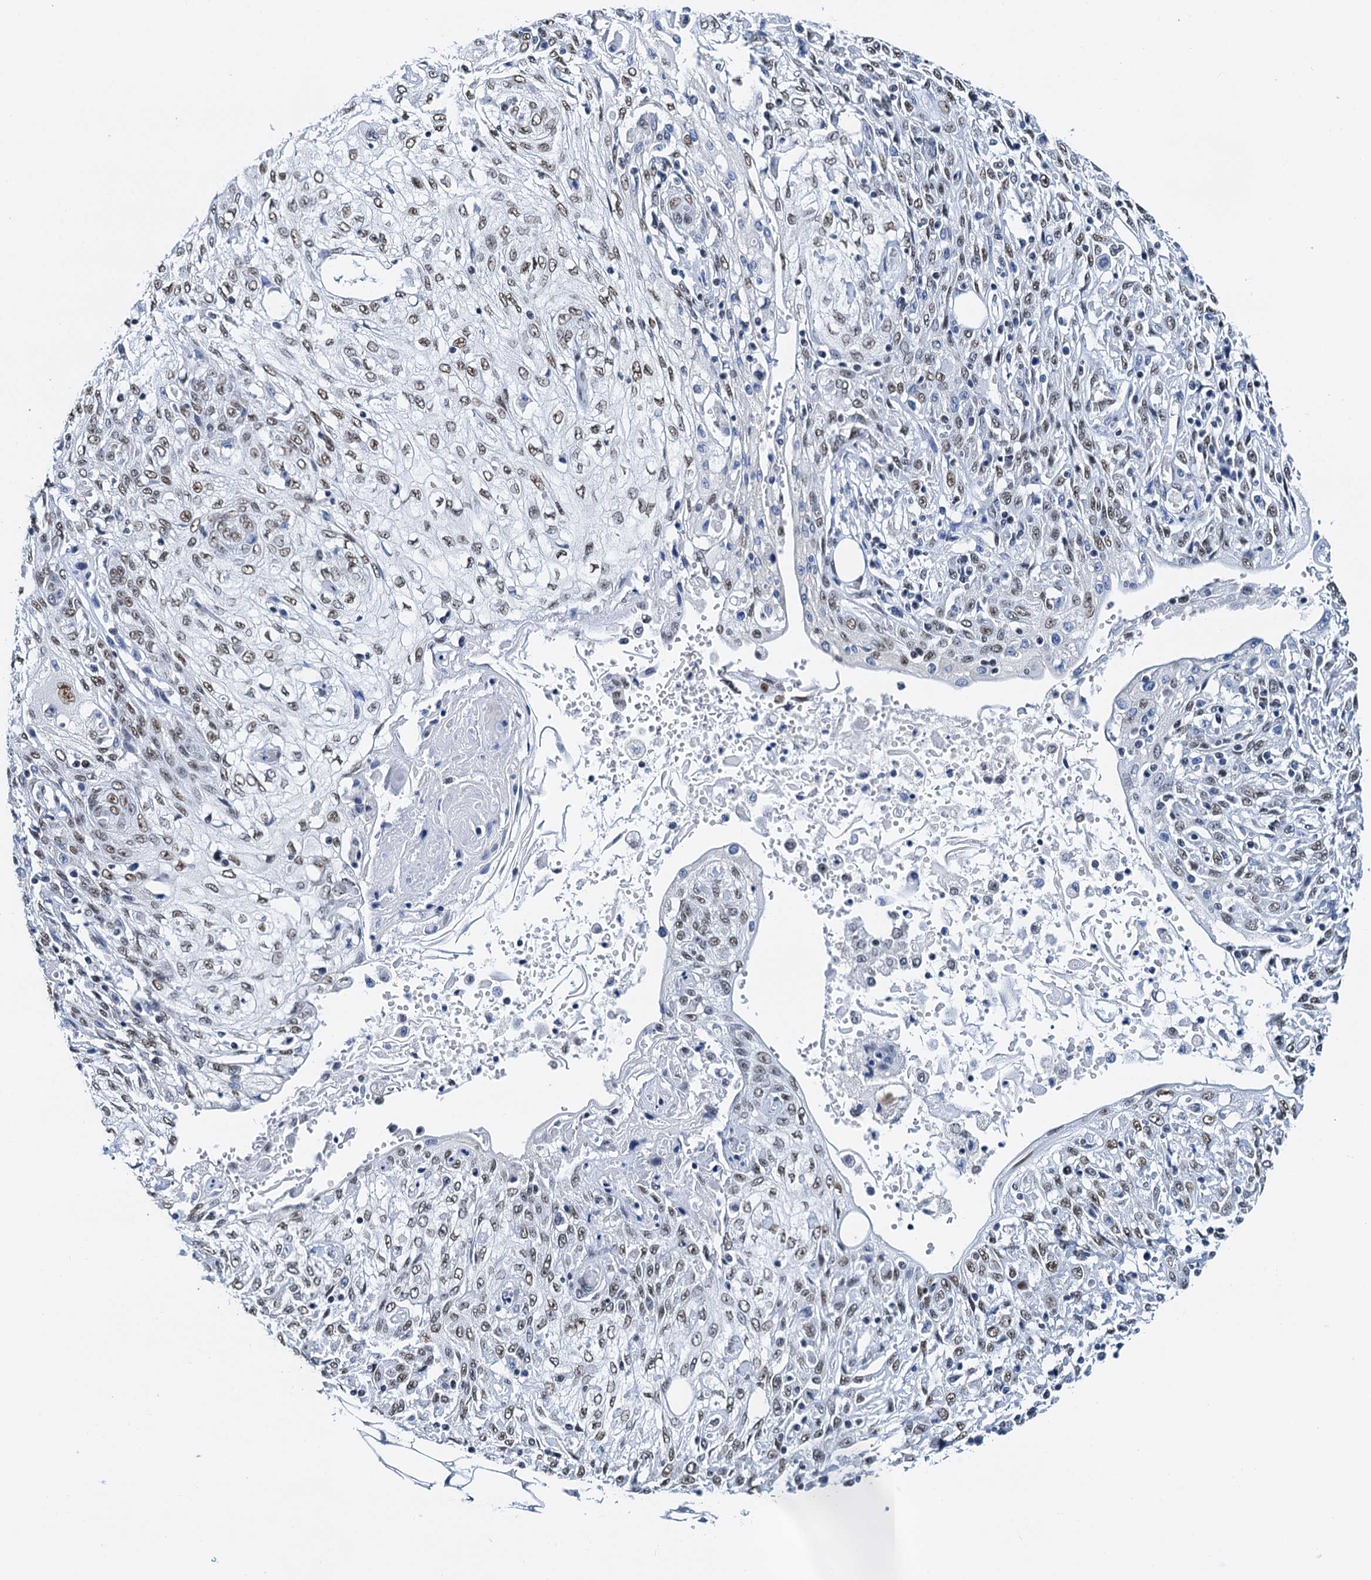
{"staining": {"intensity": "moderate", "quantity": ">75%", "location": "nuclear"}, "tissue": "skin cancer", "cell_type": "Tumor cells", "image_type": "cancer", "snomed": [{"axis": "morphology", "description": "Squamous cell carcinoma, NOS"}, {"axis": "morphology", "description": "Squamous cell carcinoma, metastatic, NOS"}, {"axis": "topography", "description": "Skin"}, {"axis": "topography", "description": "Lymph node"}], "caption": "Tumor cells reveal medium levels of moderate nuclear staining in about >75% of cells in human skin squamous cell carcinoma.", "gene": "SLTM", "patient": {"sex": "male", "age": 75}}